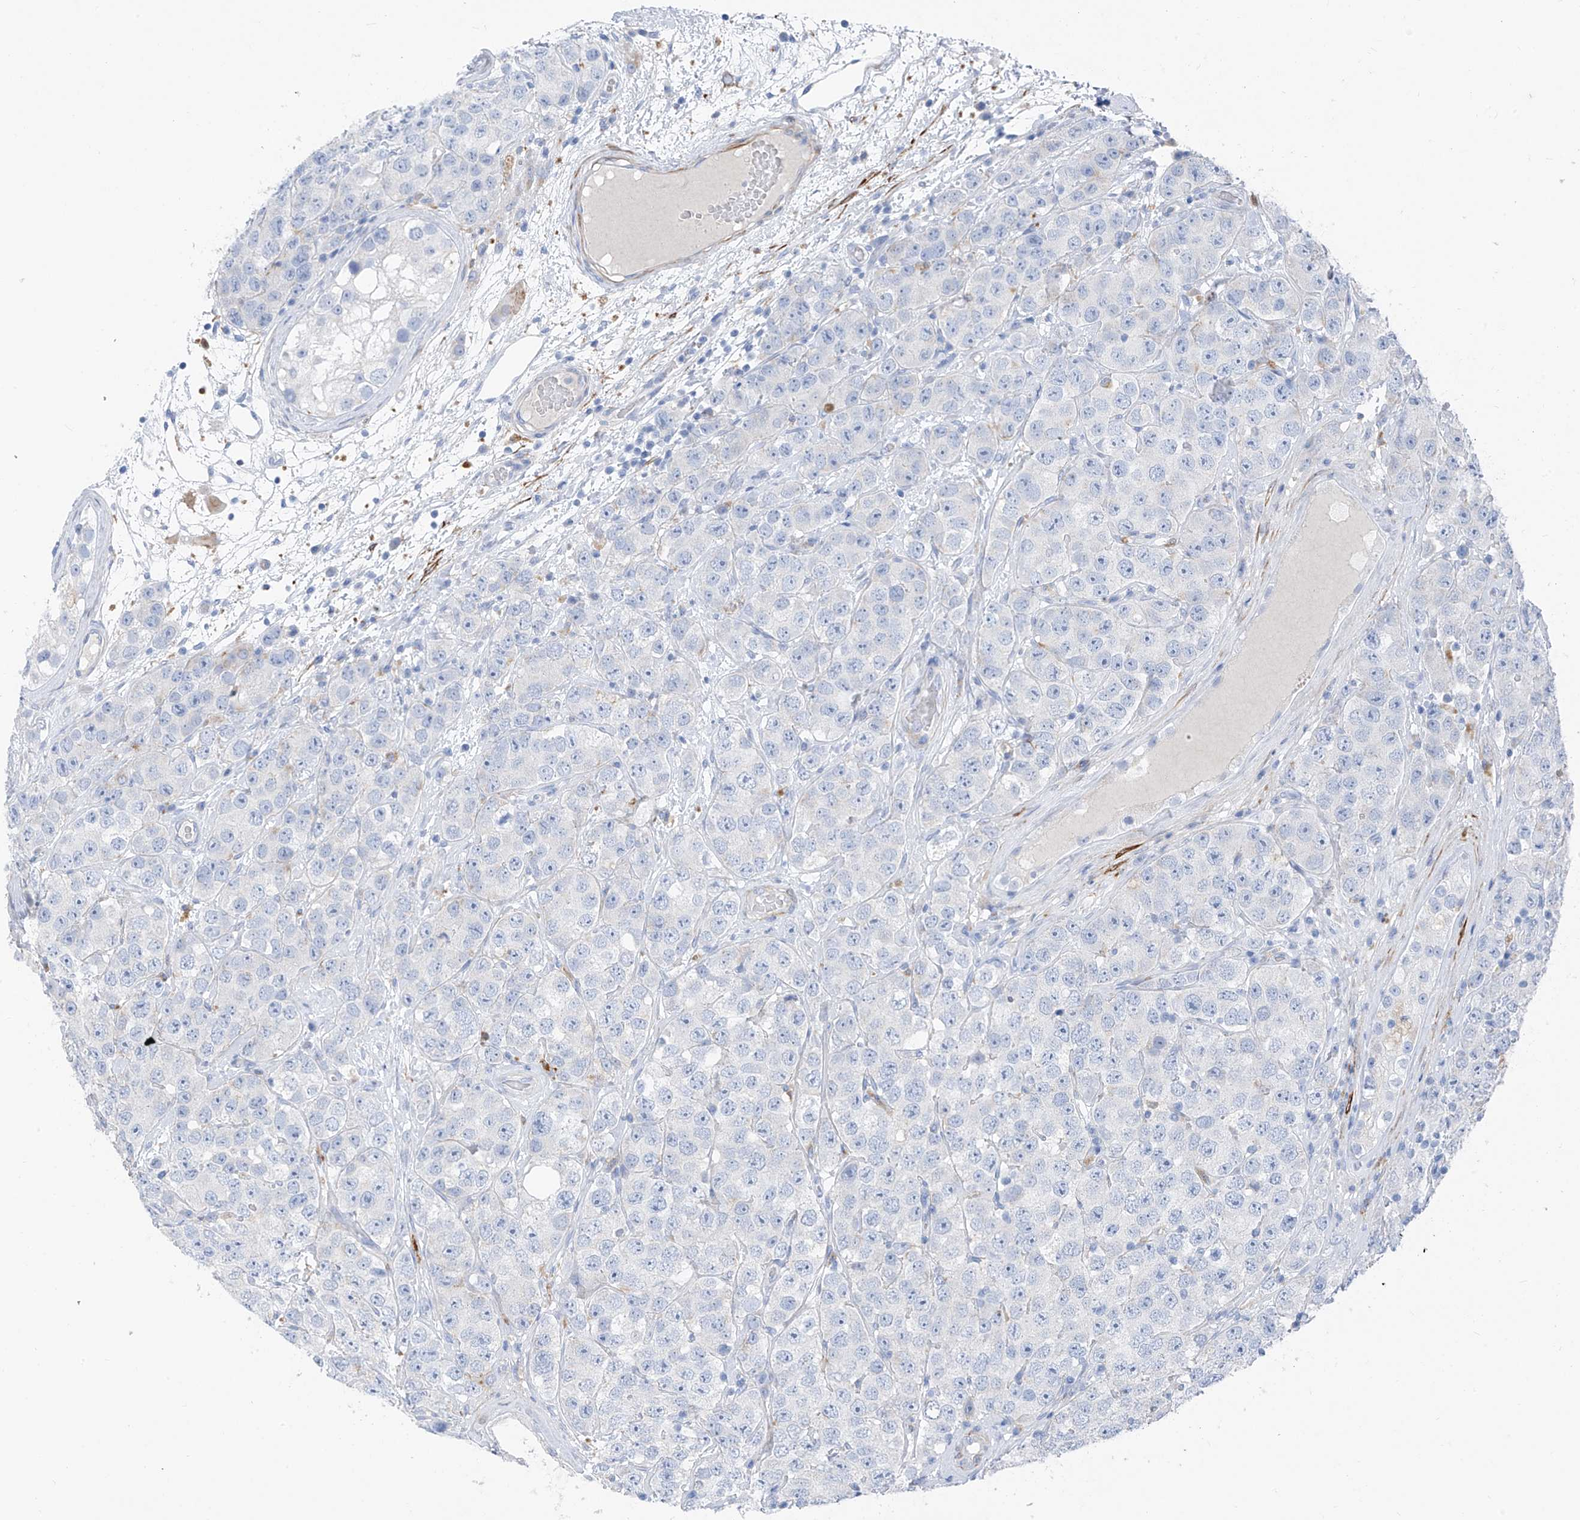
{"staining": {"intensity": "negative", "quantity": "none", "location": "none"}, "tissue": "testis cancer", "cell_type": "Tumor cells", "image_type": "cancer", "snomed": [{"axis": "morphology", "description": "Seminoma, NOS"}, {"axis": "topography", "description": "Testis"}], "caption": "There is no significant positivity in tumor cells of testis seminoma. (Brightfield microscopy of DAB (3,3'-diaminobenzidine) immunohistochemistry at high magnification).", "gene": "GLMP", "patient": {"sex": "male", "age": 28}}